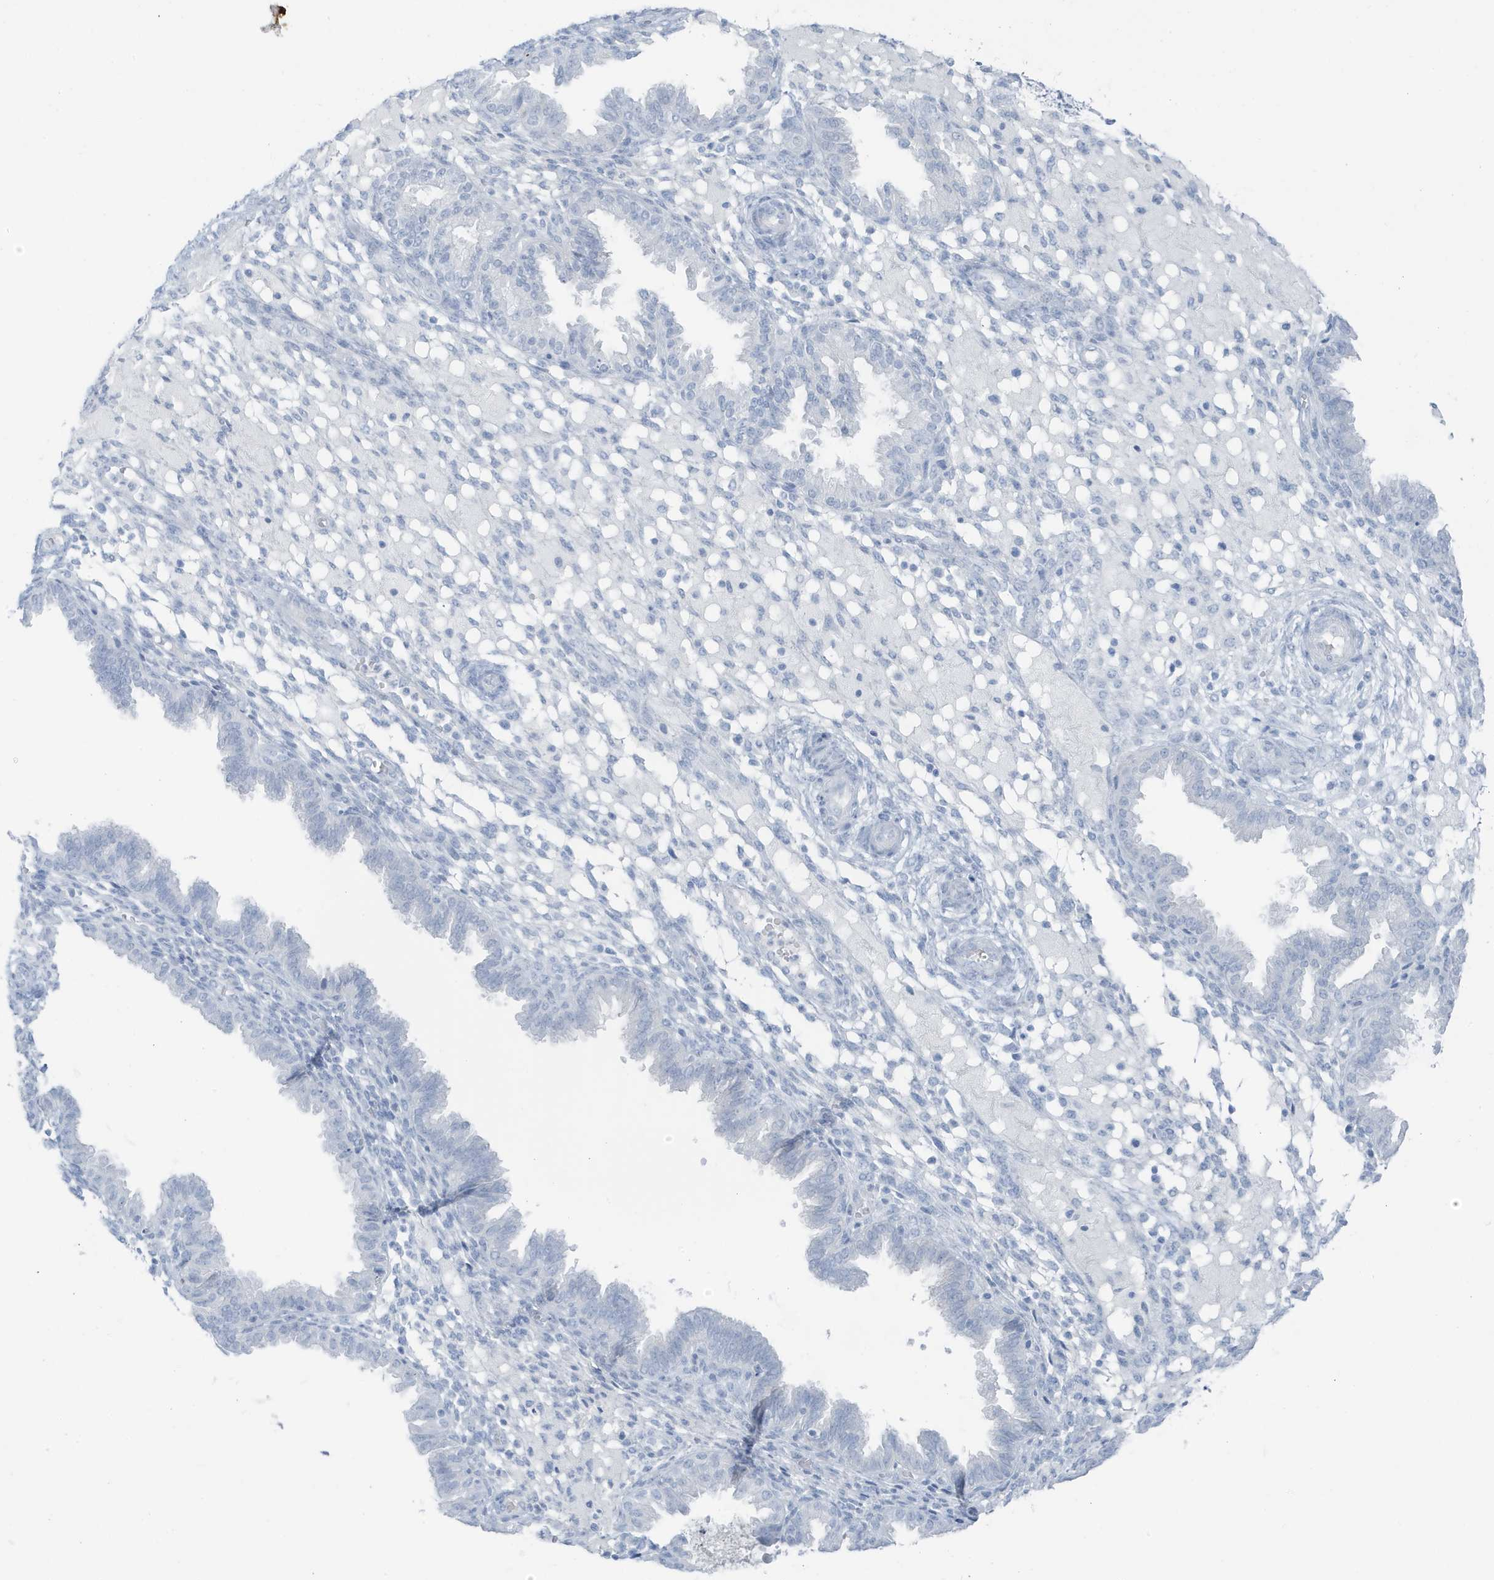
{"staining": {"intensity": "negative", "quantity": "none", "location": "none"}, "tissue": "endometrium", "cell_type": "Cells in endometrial stroma", "image_type": "normal", "snomed": [{"axis": "morphology", "description": "Normal tissue, NOS"}, {"axis": "topography", "description": "Endometrium"}], "caption": "The photomicrograph shows no significant expression in cells in endometrial stroma of endometrium.", "gene": "ZFP64", "patient": {"sex": "female", "age": 33}}